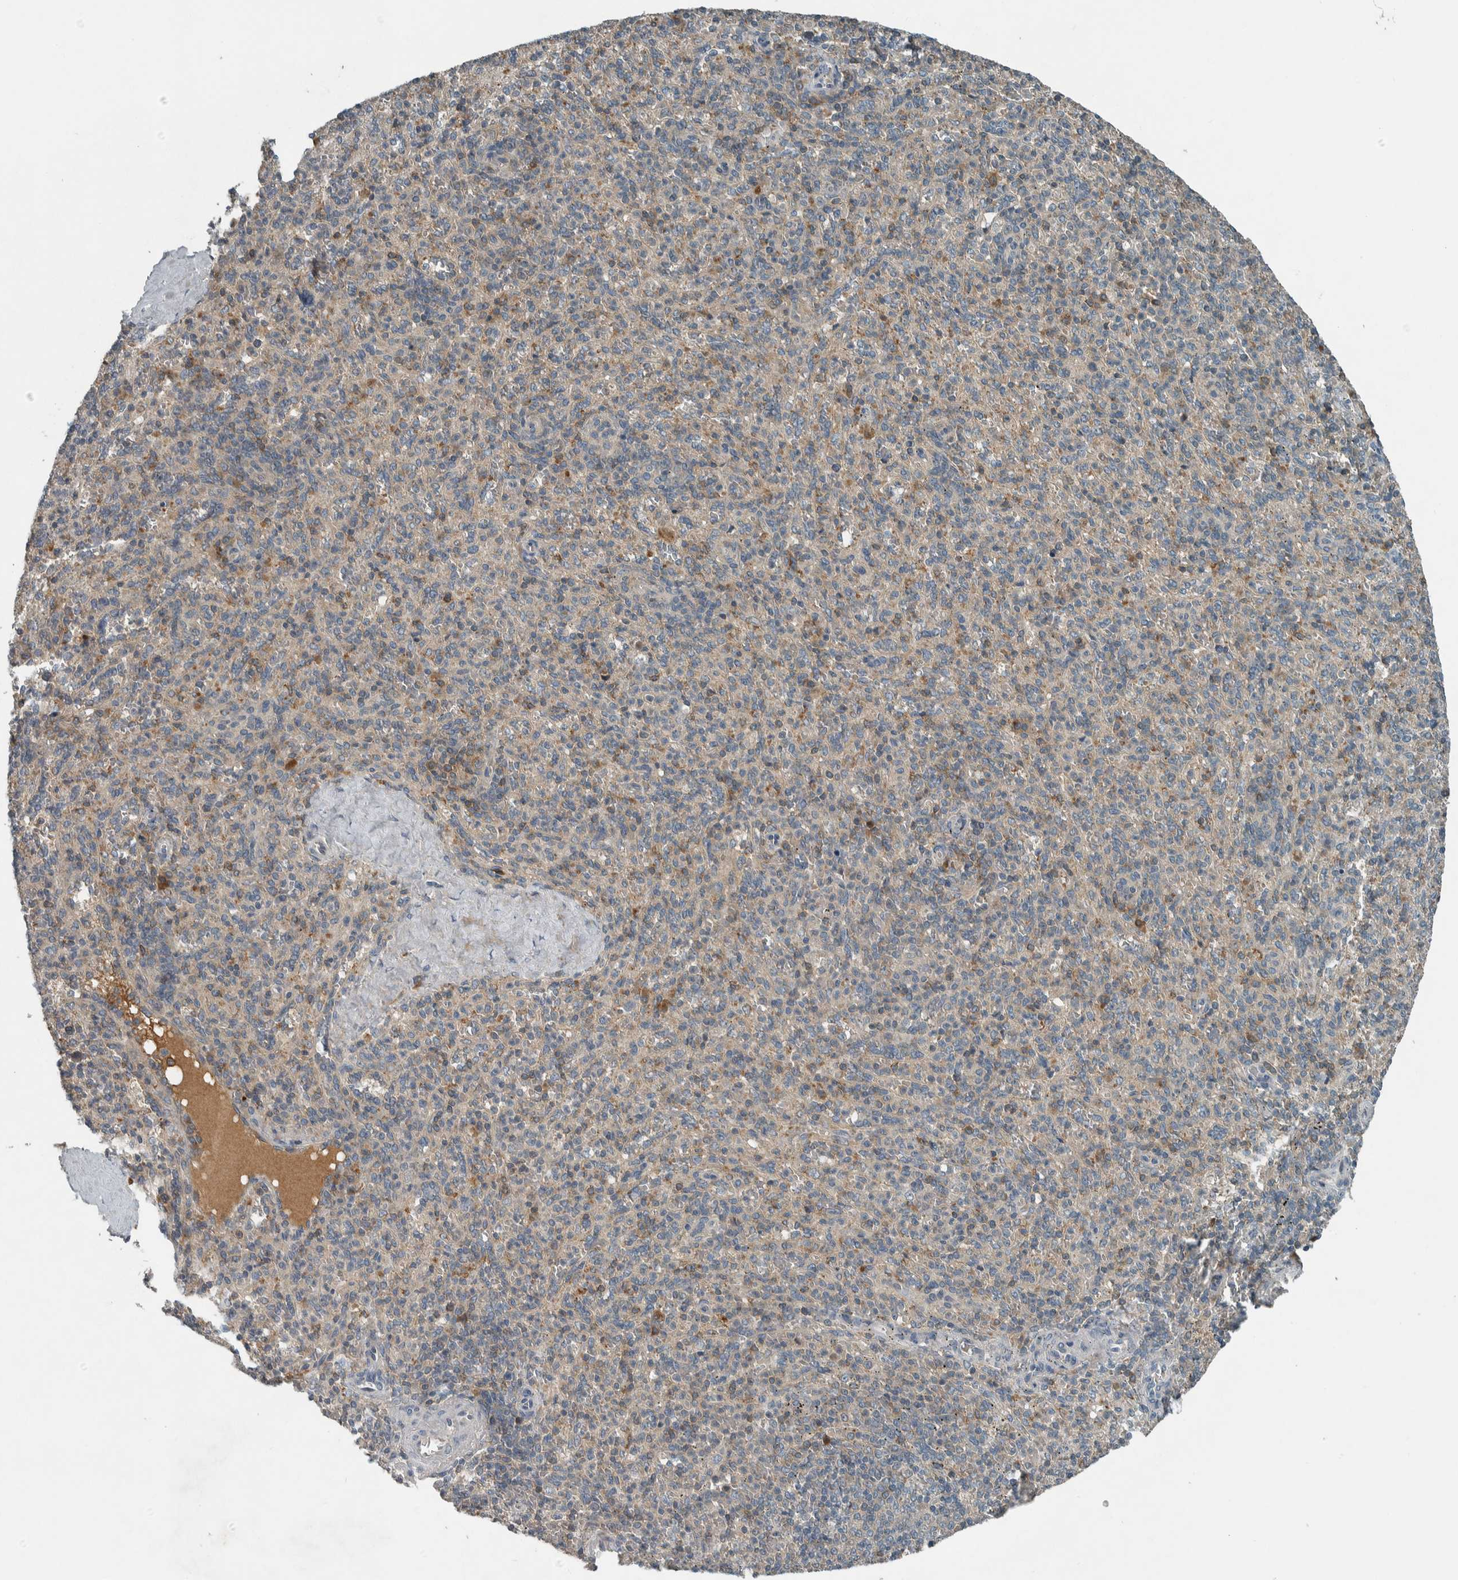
{"staining": {"intensity": "weak", "quantity": "25%-75%", "location": "cytoplasmic/membranous"}, "tissue": "spleen", "cell_type": "Cells in red pulp", "image_type": "normal", "snomed": [{"axis": "morphology", "description": "Normal tissue, NOS"}, {"axis": "topography", "description": "Spleen"}], "caption": "Immunohistochemical staining of unremarkable human spleen demonstrates low levels of weak cytoplasmic/membranous staining in about 25%-75% of cells in red pulp.", "gene": "CLCN2", "patient": {"sex": "male", "age": 36}}